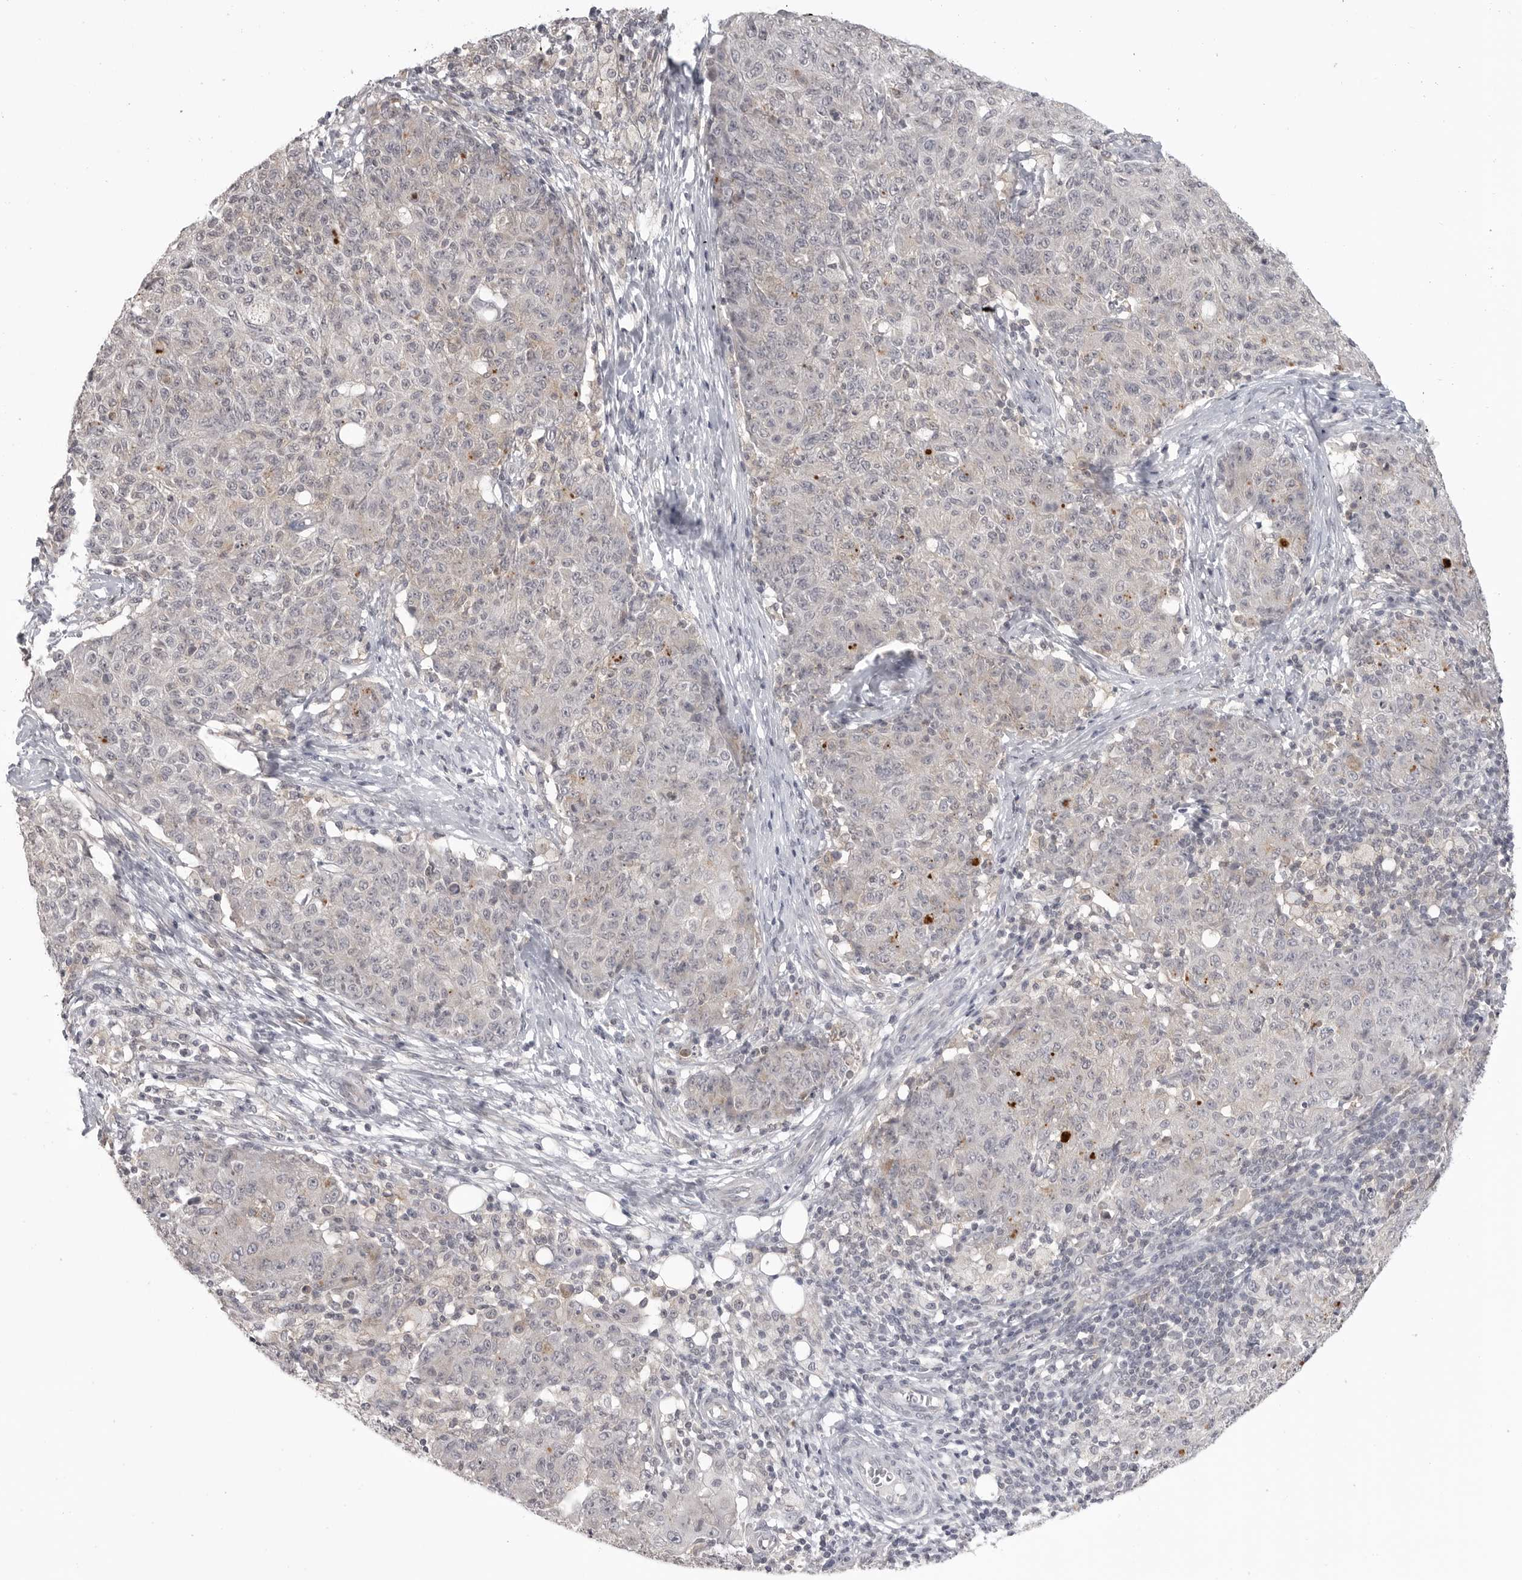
{"staining": {"intensity": "negative", "quantity": "none", "location": "none"}, "tissue": "ovarian cancer", "cell_type": "Tumor cells", "image_type": "cancer", "snomed": [{"axis": "morphology", "description": "Carcinoma, endometroid"}, {"axis": "topography", "description": "Ovary"}], "caption": "DAB immunohistochemical staining of ovarian cancer (endometroid carcinoma) shows no significant expression in tumor cells.", "gene": "IFNGR1", "patient": {"sex": "female", "age": 42}}